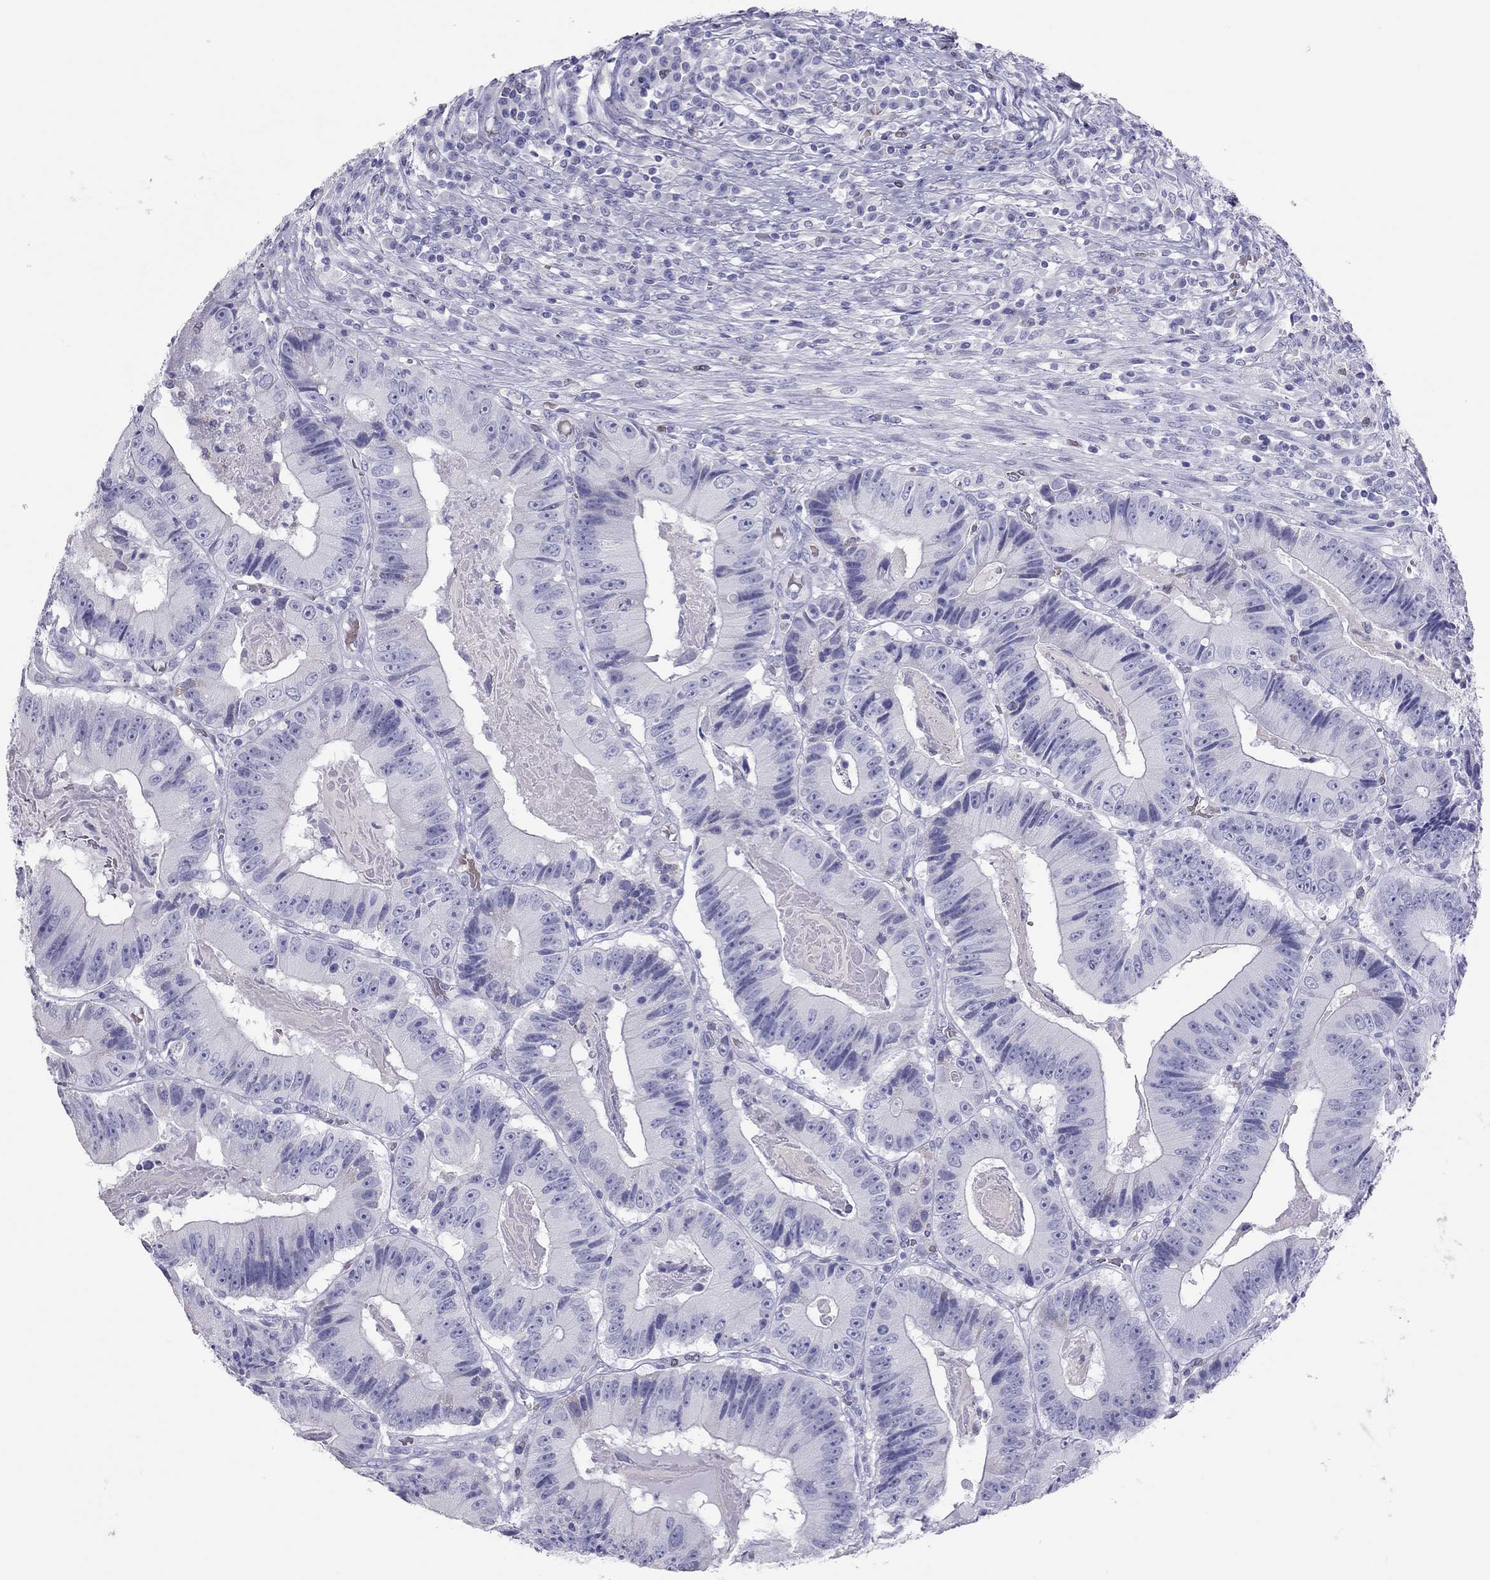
{"staining": {"intensity": "negative", "quantity": "none", "location": "none"}, "tissue": "colorectal cancer", "cell_type": "Tumor cells", "image_type": "cancer", "snomed": [{"axis": "morphology", "description": "Adenocarcinoma, NOS"}, {"axis": "topography", "description": "Colon"}], "caption": "The image reveals no staining of tumor cells in colorectal cancer.", "gene": "TSHB", "patient": {"sex": "female", "age": 86}}